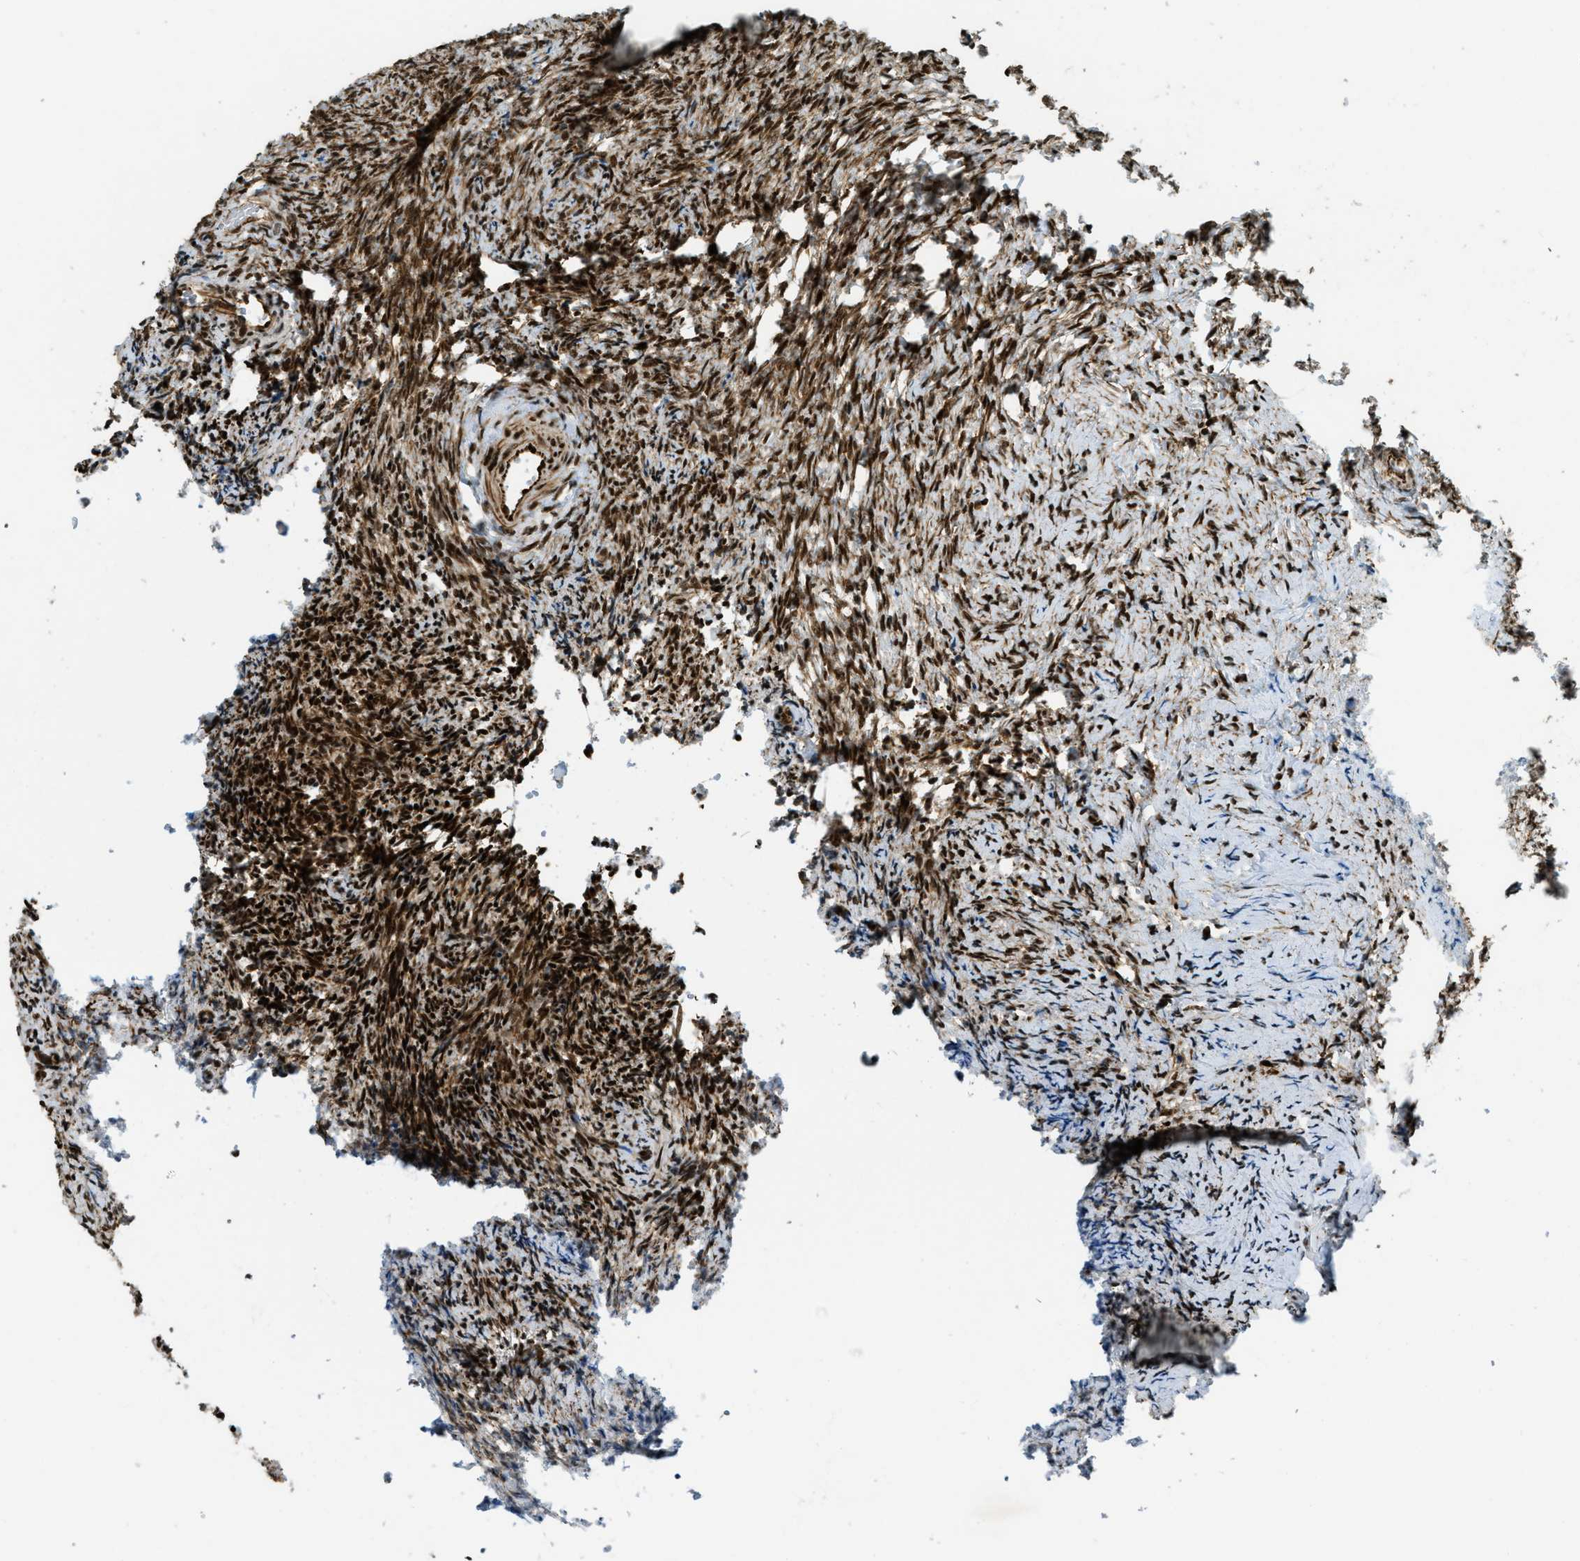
{"staining": {"intensity": "strong", "quantity": ">75%", "location": "nuclear"}, "tissue": "ovary", "cell_type": "Ovarian stroma cells", "image_type": "normal", "snomed": [{"axis": "morphology", "description": "Normal tissue, NOS"}, {"axis": "topography", "description": "Ovary"}], "caption": "A photomicrograph of human ovary stained for a protein reveals strong nuclear brown staining in ovarian stroma cells. (DAB IHC, brown staining for protein, blue staining for nuclei).", "gene": "ZFR", "patient": {"sex": "female", "age": 41}}